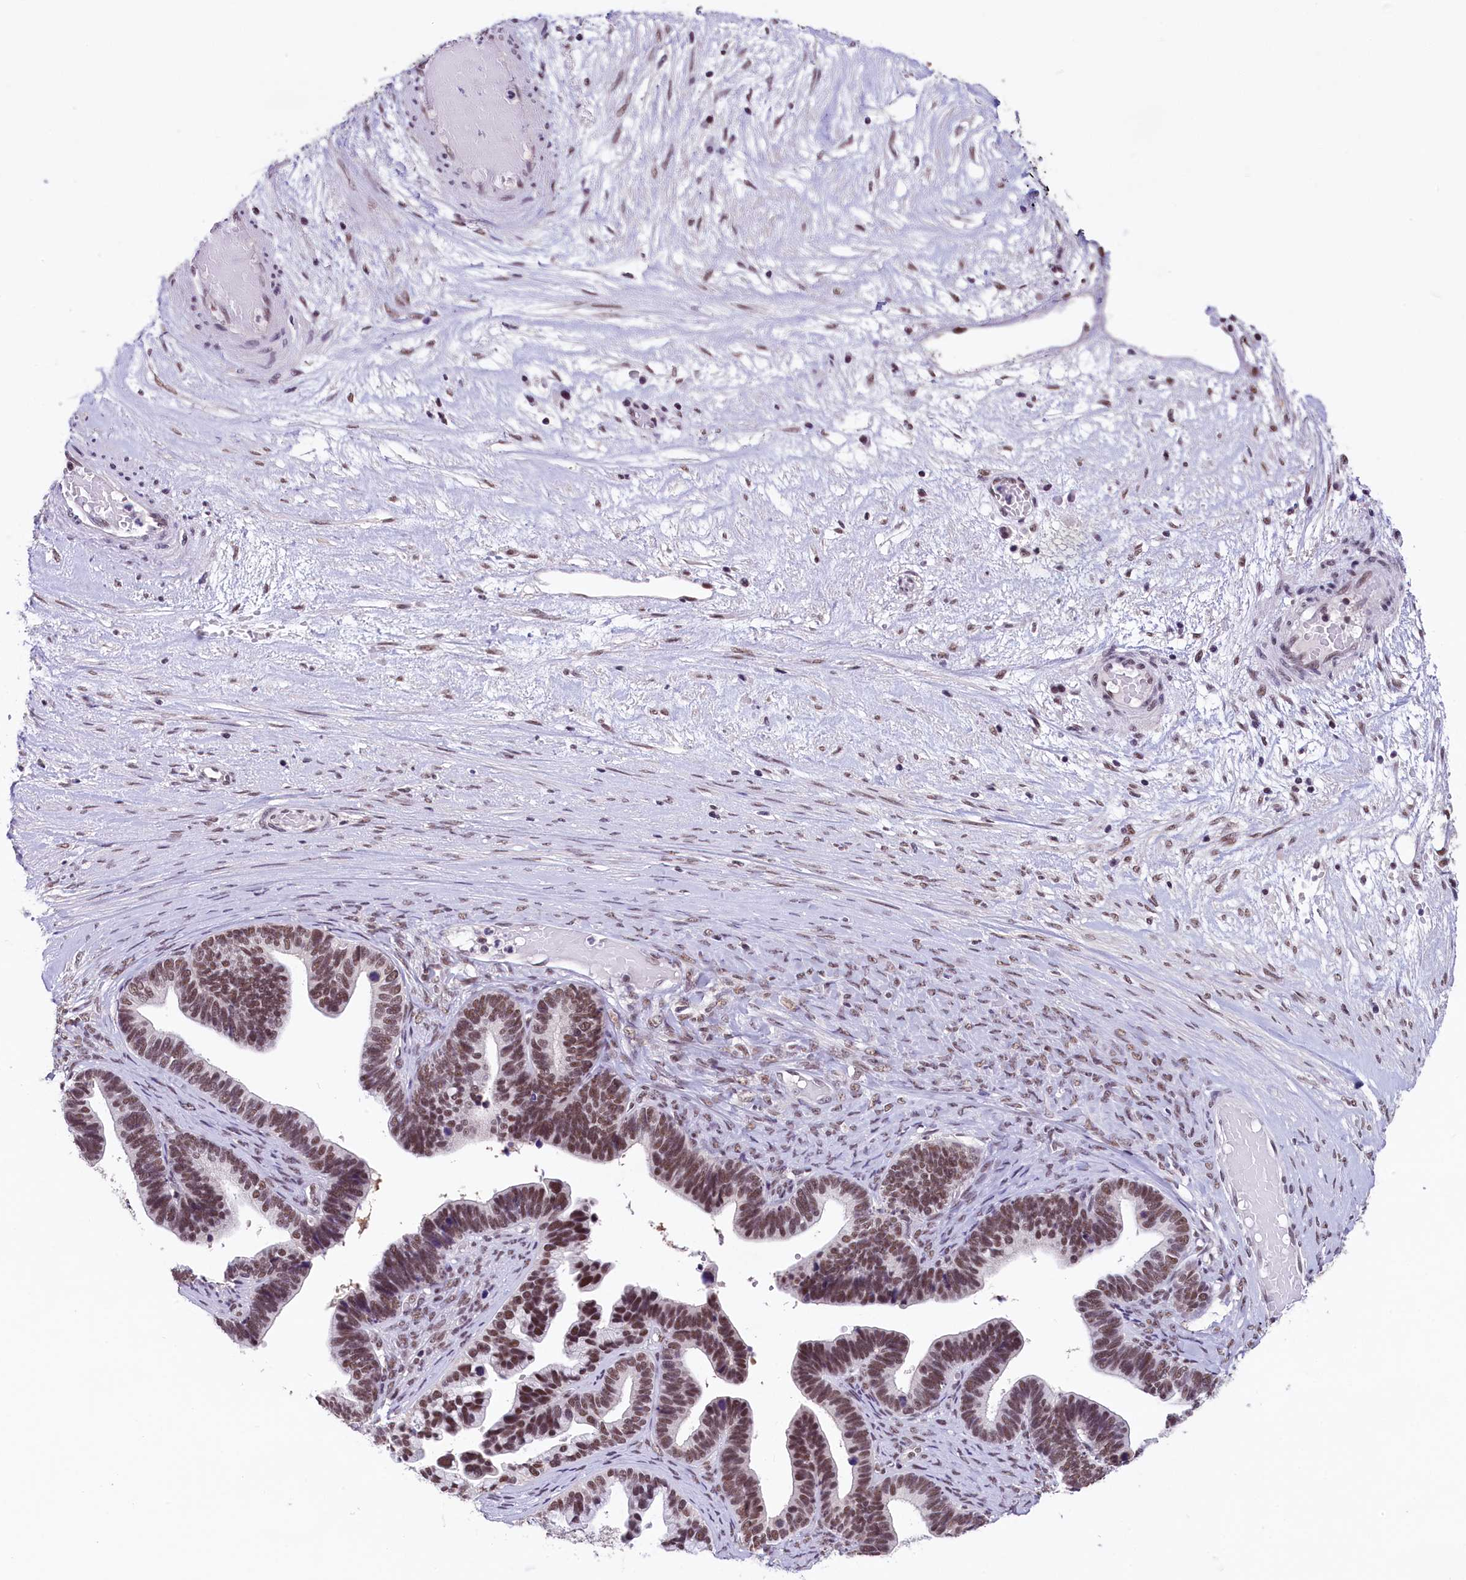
{"staining": {"intensity": "moderate", "quantity": ">75%", "location": "nuclear"}, "tissue": "ovarian cancer", "cell_type": "Tumor cells", "image_type": "cancer", "snomed": [{"axis": "morphology", "description": "Cystadenocarcinoma, serous, NOS"}, {"axis": "topography", "description": "Ovary"}], "caption": "Human ovarian serous cystadenocarcinoma stained with a brown dye exhibits moderate nuclear positive expression in approximately >75% of tumor cells.", "gene": "ZC3H4", "patient": {"sex": "female", "age": 56}}